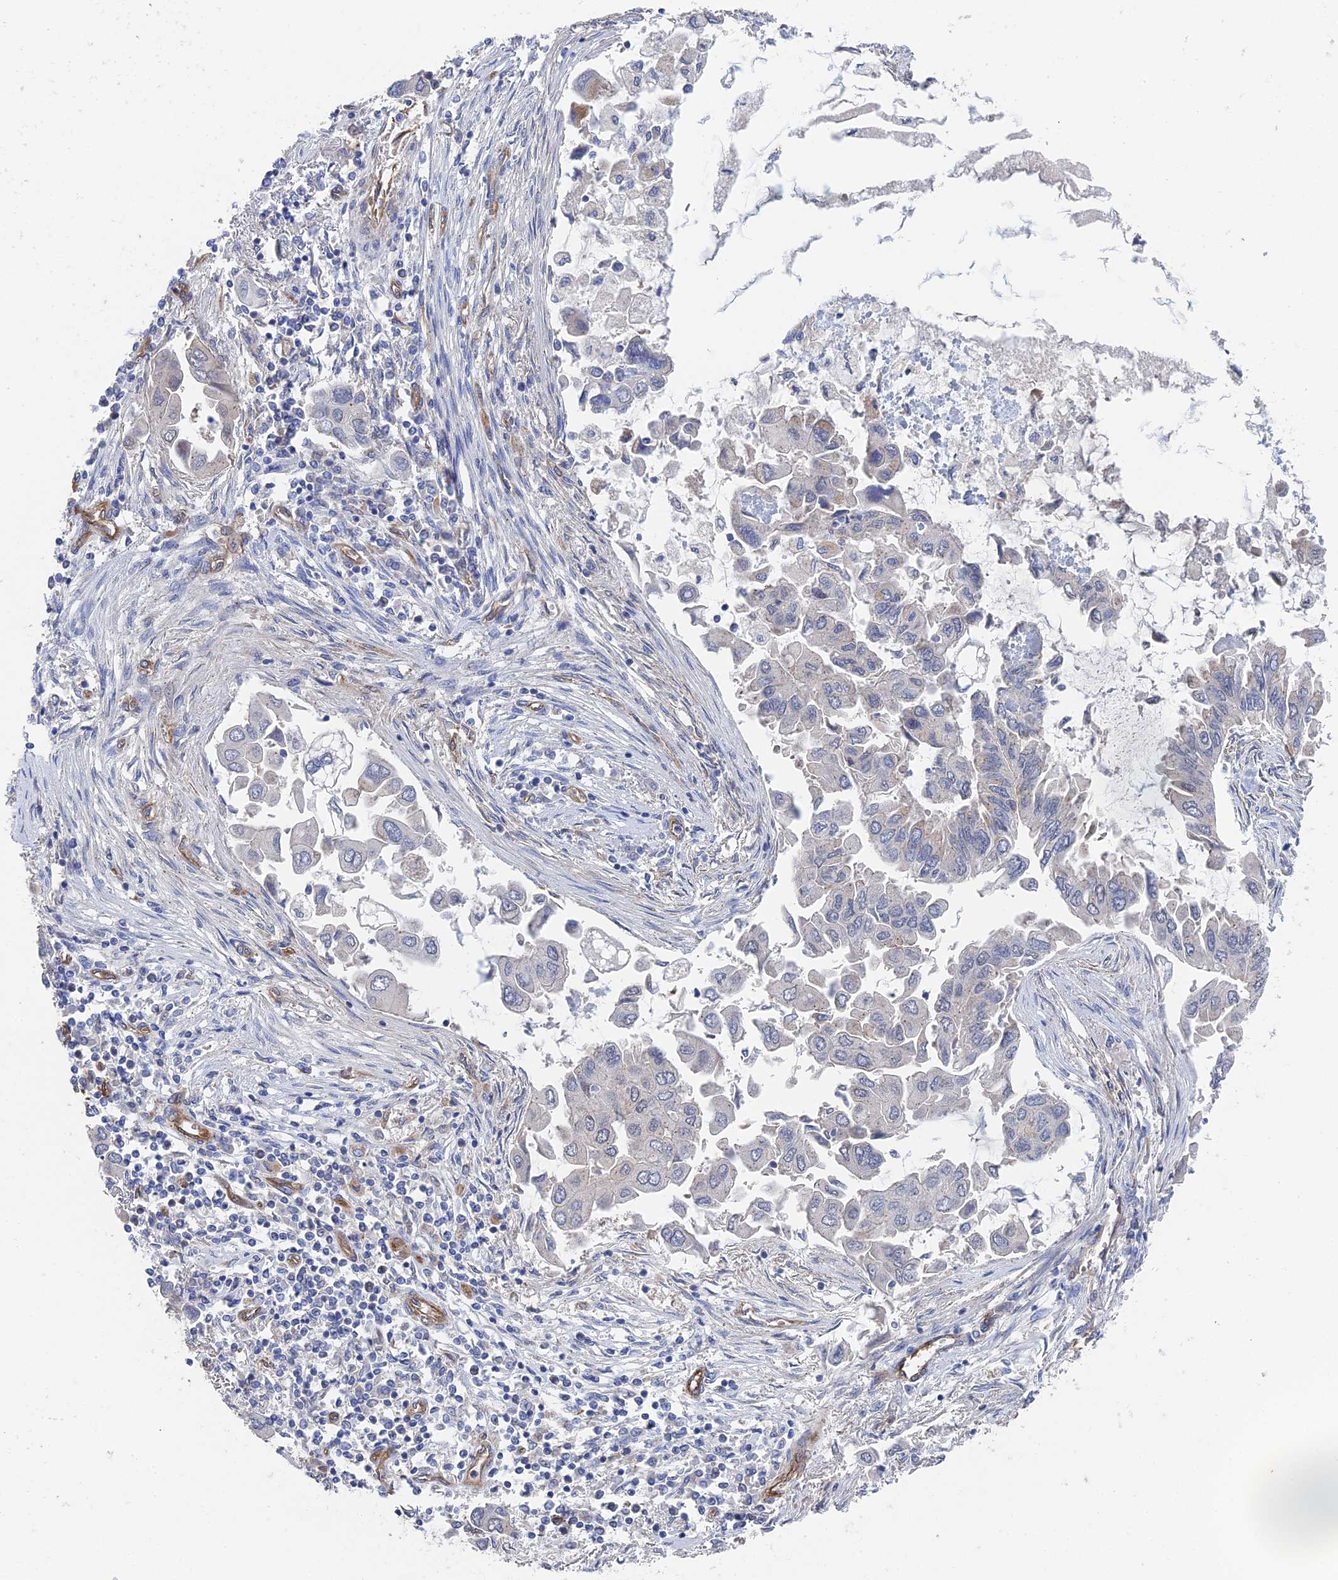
{"staining": {"intensity": "negative", "quantity": "none", "location": "none"}, "tissue": "lung cancer", "cell_type": "Tumor cells", "image_type": "cancer", "snomed": [{"axis": "morphology", "description": "Adenocarcinoma, NOS"}, {"axis": "topography", "description": "Lung"}], "caption": "Lung adenocarcinoma was stained to show a protein in brown. There is no significant positivity in tumor cells.", "gene": "ARAP3", "patient": {"sex": "female", "age": 76}}